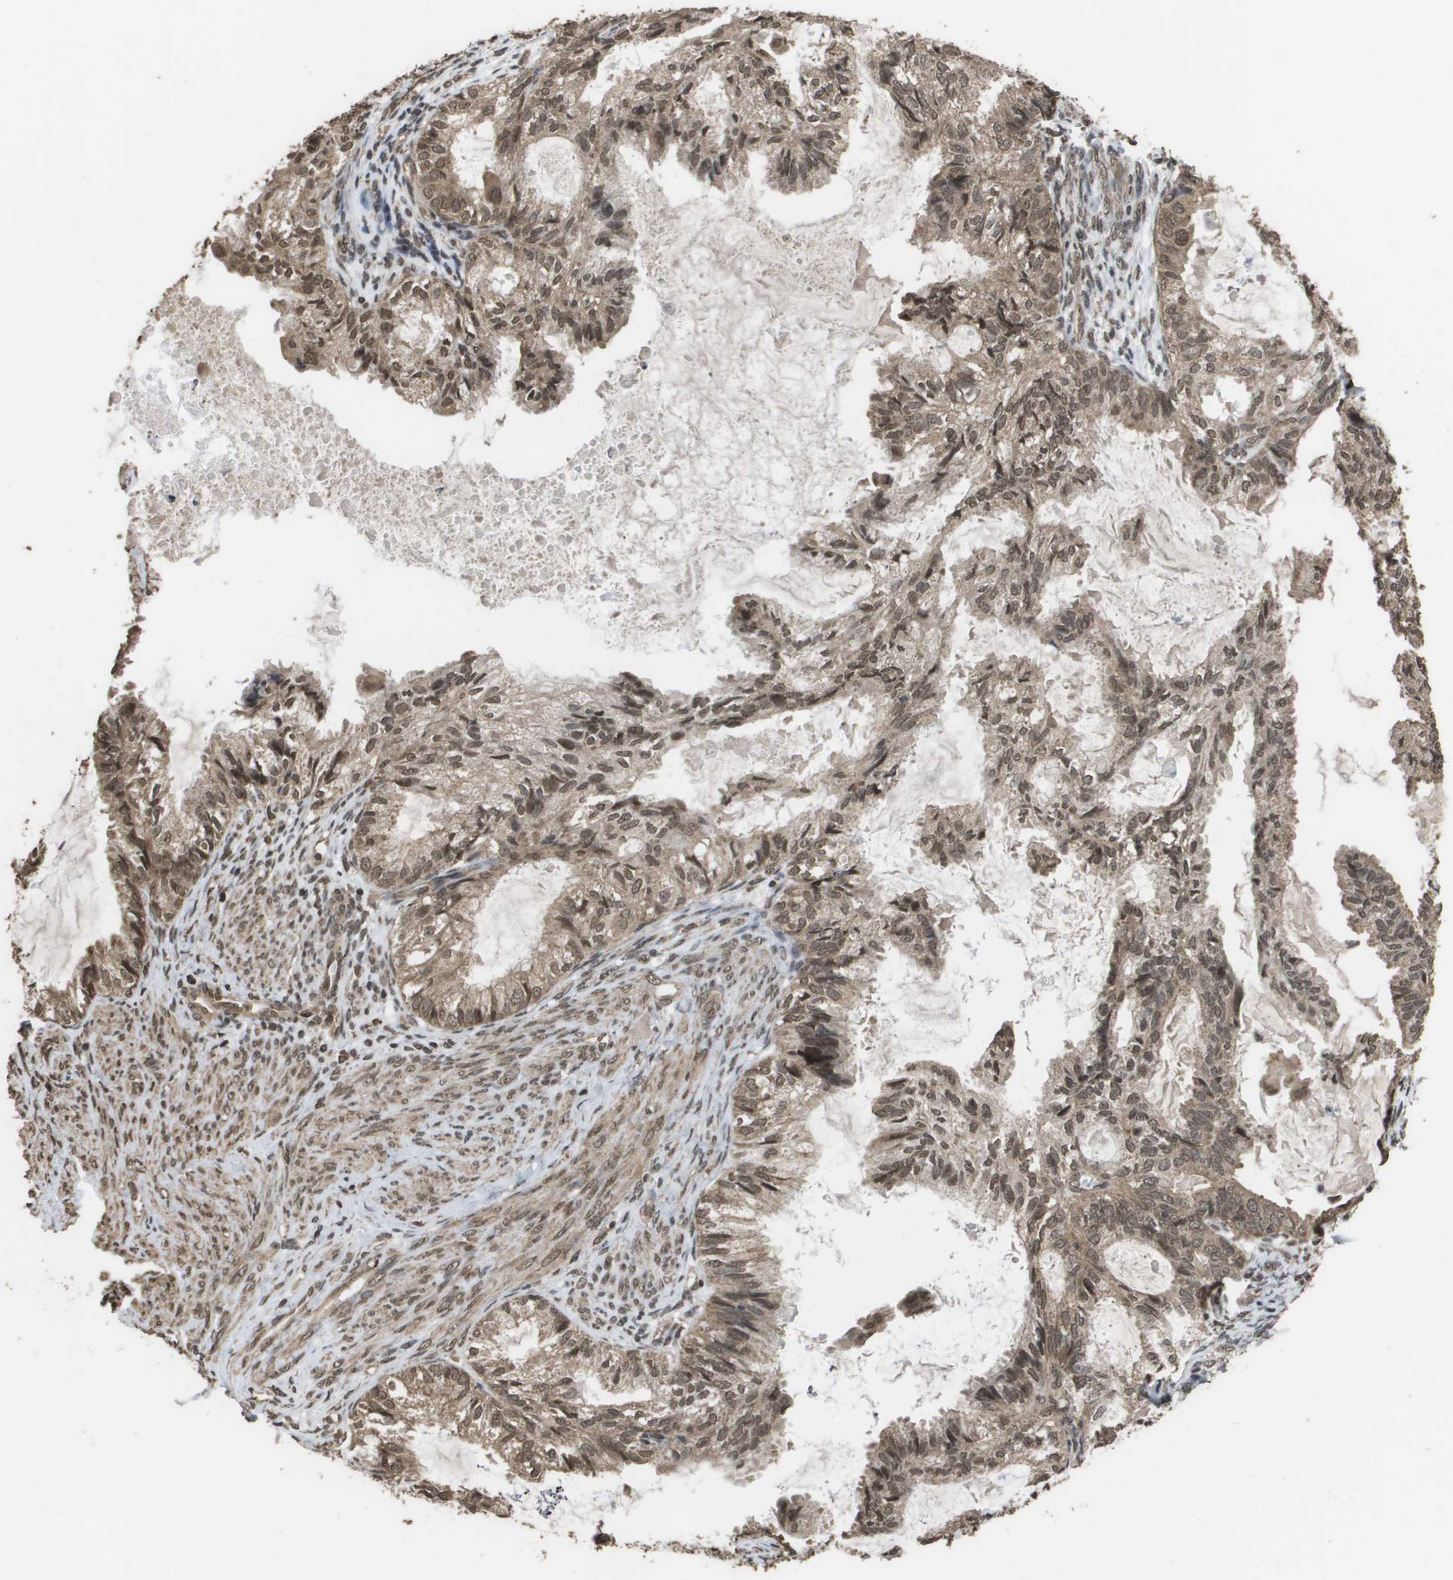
{"staining": {"intensity": "moderate", "quantity": ">75%", "location": "cytoplasmic/membranous,nuclear"}, "tissue": "cervical cancer", "cell_type": "Tumor cells", "image_type": "cancer", "snomed": [{"axis": "morphology", "description": "Normal tissue, NOS"}, {"axis": "morphology", "description": "Adenocarcinoma, NOS"}, {"axis": "topography", "description": "Cervix"}, {"axis": "topography", "description": "Endometrium"}], "caption": "Immunohistochemistry image of cervical cancer (adenocarcinoma) stained for a protein (brown), which reveals medium levels of moderate cytoplasmic/membranous and nuclear expression in about >75% of tumor cells.", "gene": "AXIN2", "patient": {"sex": "female", "age": 86}}